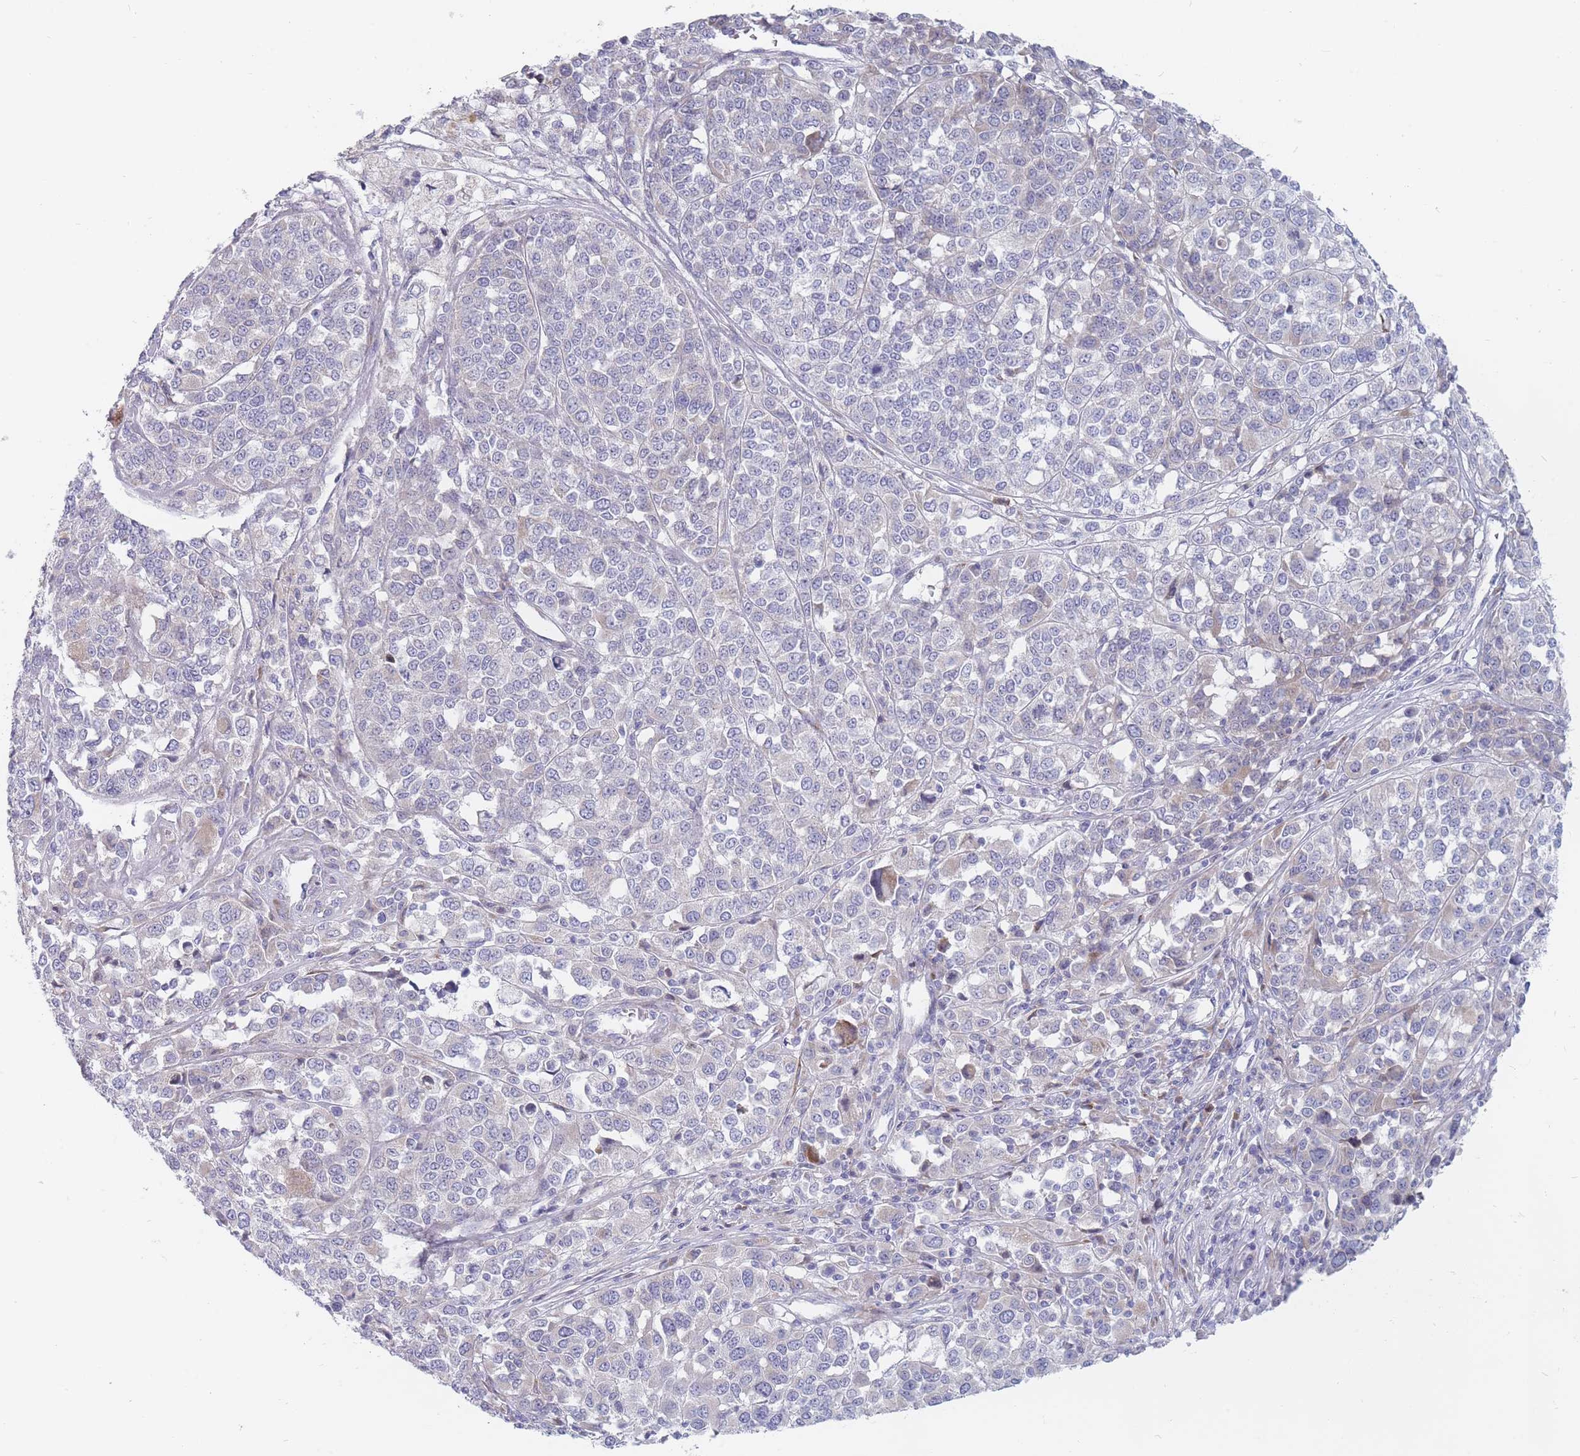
{"staining": {"intensity": "negative", "quantity": "none", "location": "none"}, "tissue": "melanoma", "cell_type": "Tumor cells", "image_type": "cancer", "snomed": [{"axis": "morphology", "description": "Malignant melanoma, Metastatic site"}, {"axis": "topography", "description": "Lymph node"}], "caption": "DAB immunohistochemical staining of melanoma shows no significant staining in tumor cells.", "gene": "SPATS1", "patient": {"sex": "male", "age": 44}}